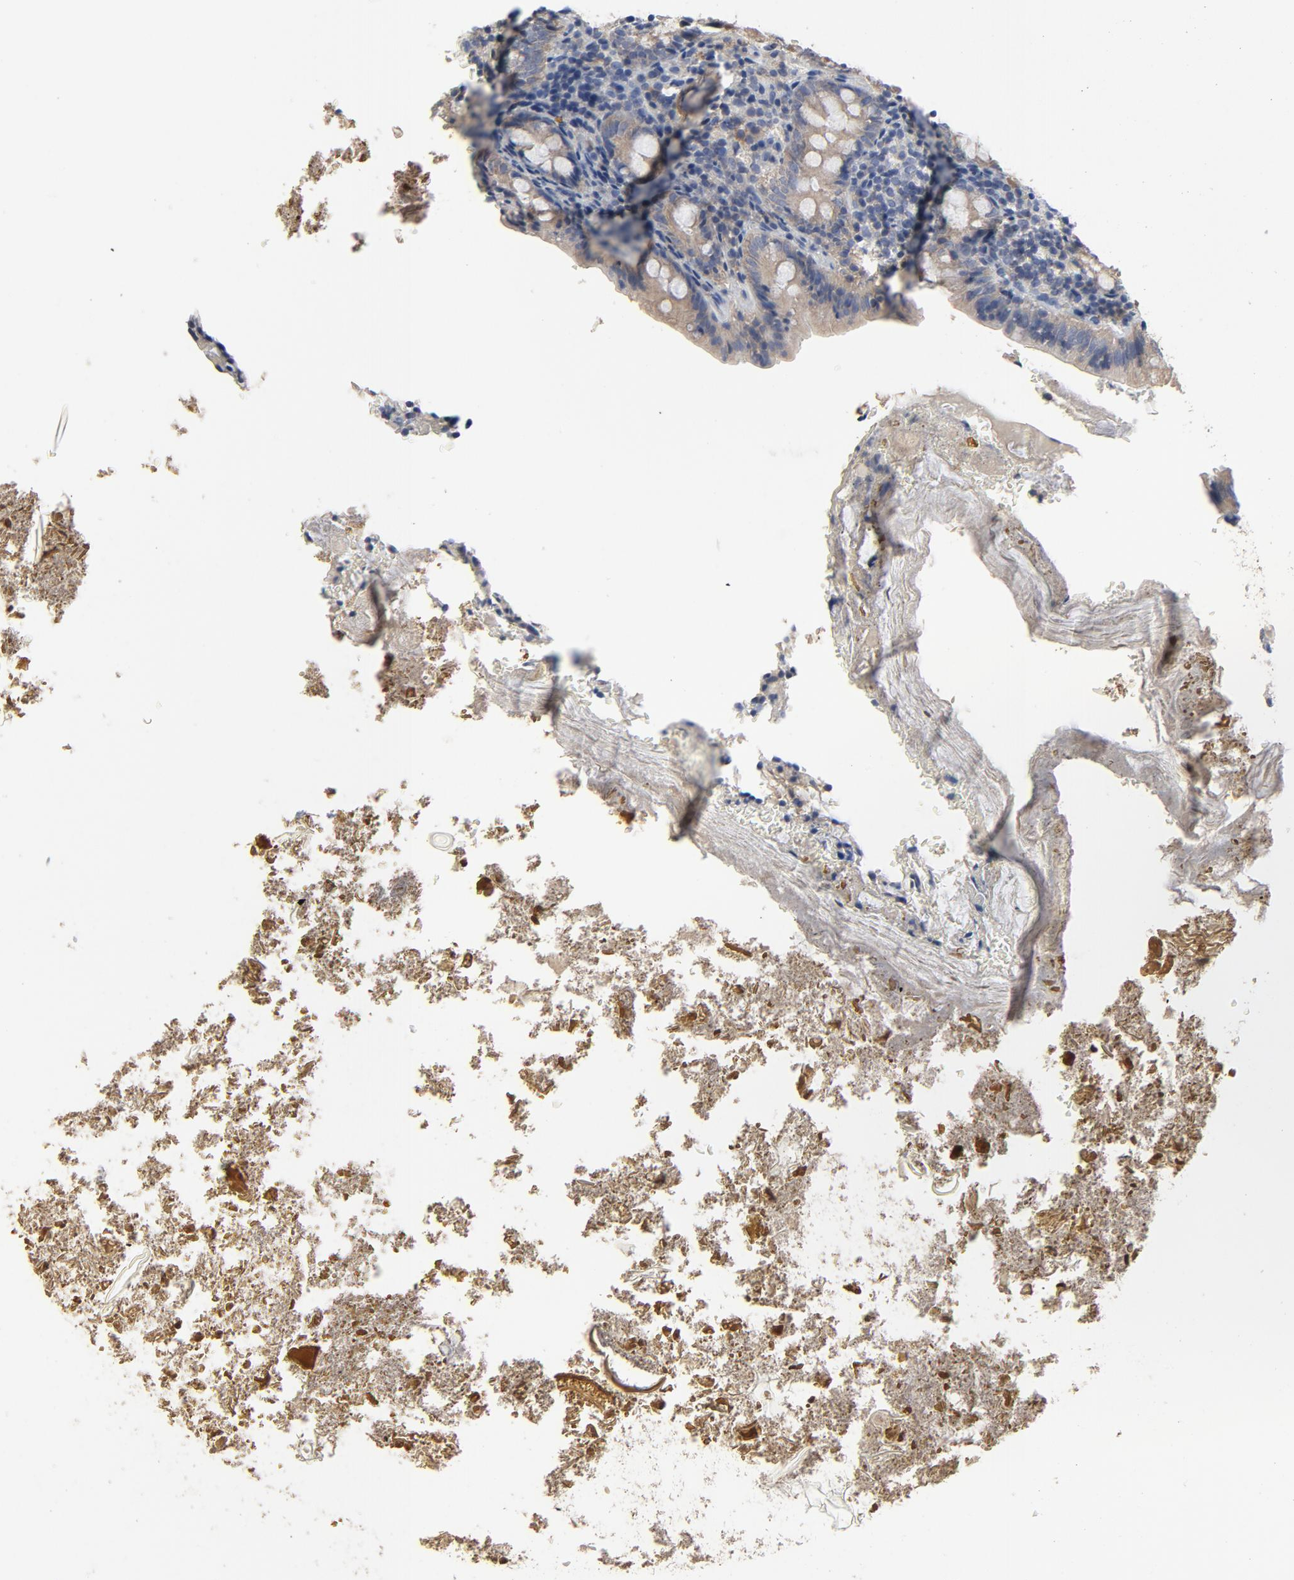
{"staining": {"intensity": "moderate", "quantity": ">75%", "location": "cytoplasmic/membranous"}, "tissue": "appendix", "cell_type": "Glandular cells", "image_type": "normal", "snomed": [{"axis": "morphology", "description": "Normal tissue, NOS"}, {"axis": "topography", "description": "Appendix"}], "caption": "Immunohistochemical staining of benign appendix reveals >75% levels of moderate cytoplasmic/membranous protein expression in approximately >75% of glandular cells. The staining is performed using DAB brown chromogen to label protein expression. The nuclei are counter-stained blue using hematoxylin.", "gene": "DYNLT3", "patient": {"sex": "female", "age": 10}}